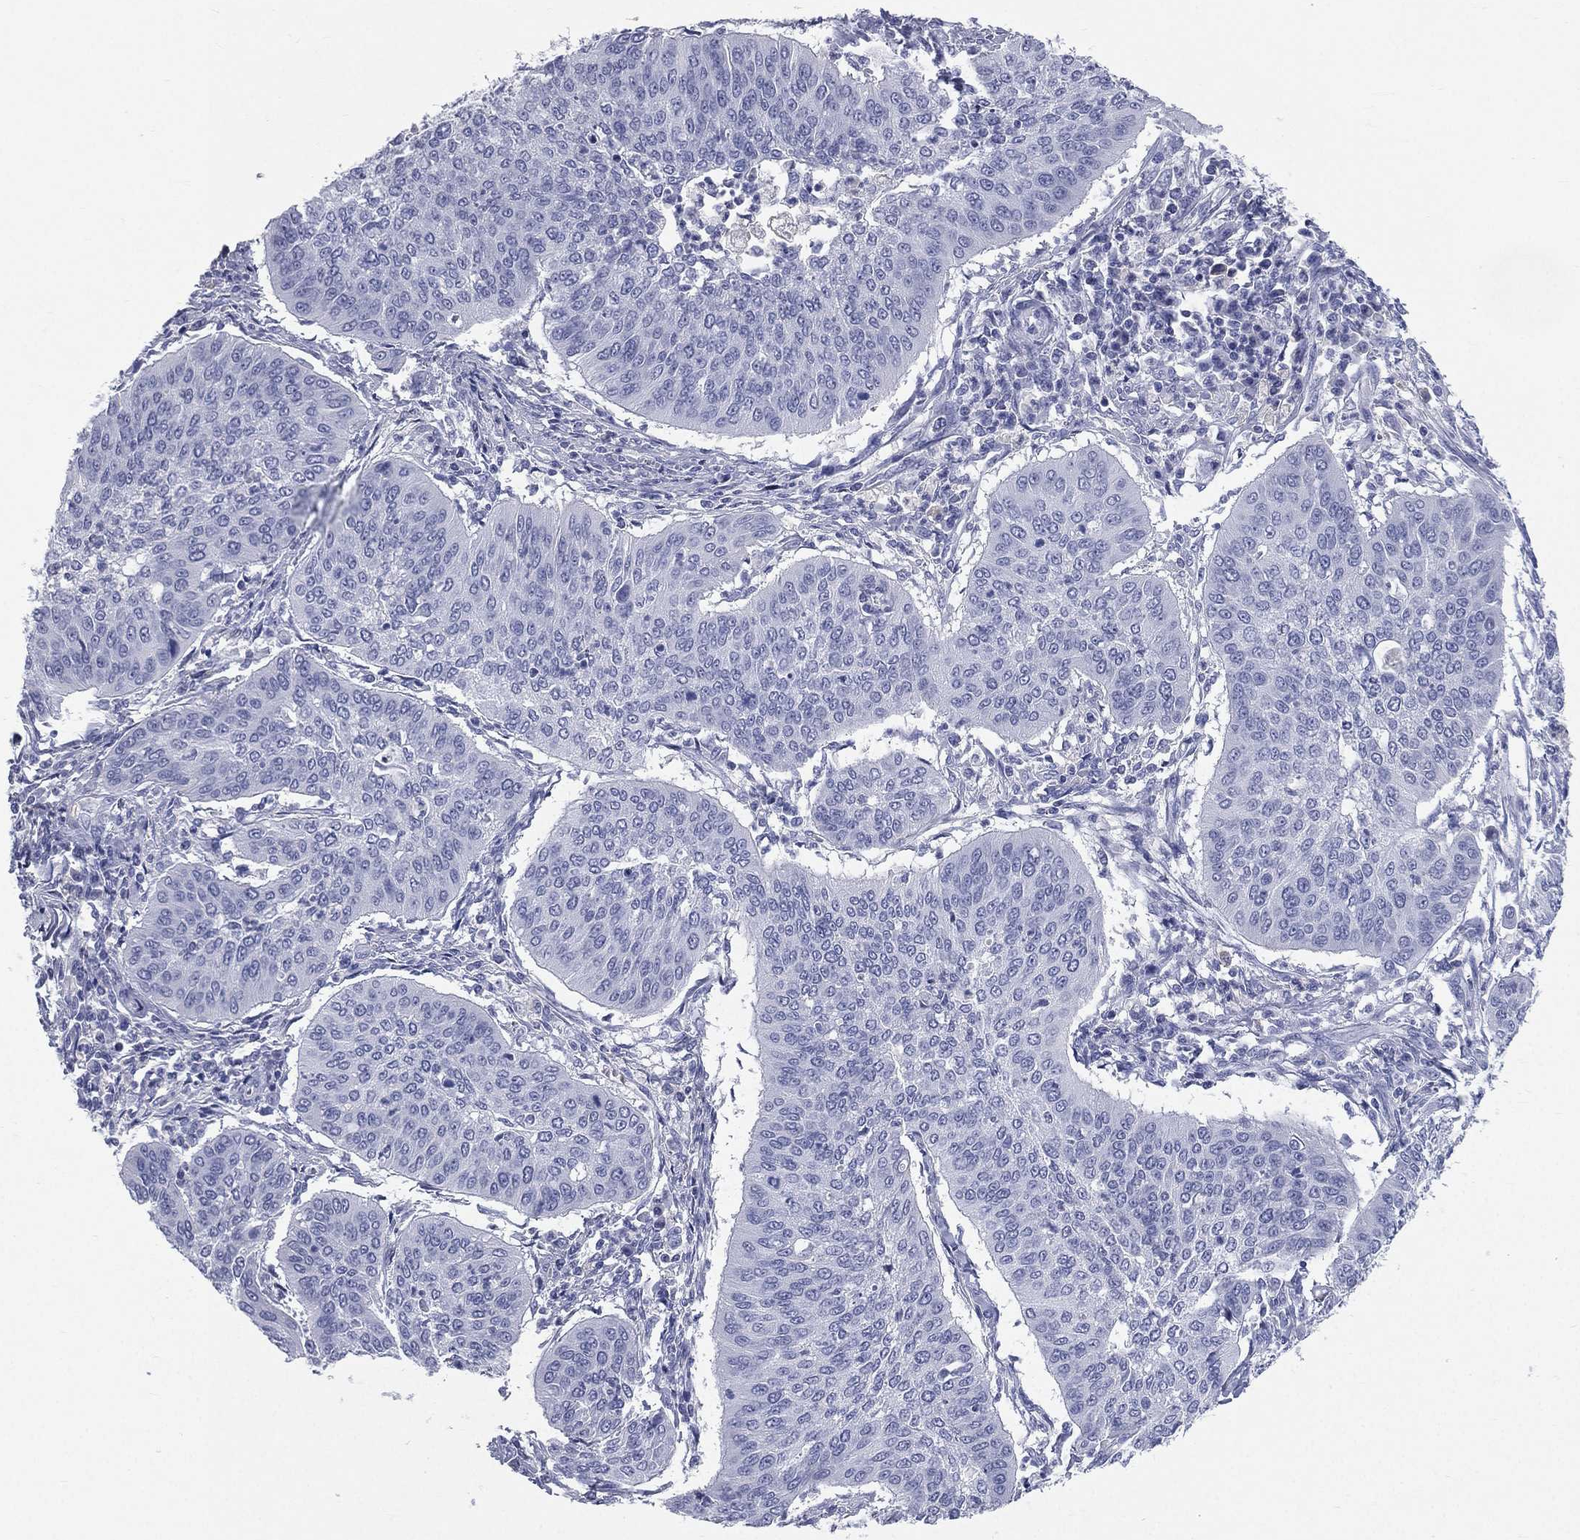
{"staining": {"intensity": "negative", "quantity": "none", "location": "none"}, "tissue": "cervical cancer", "cell_type": "Tumor cells", "image_type": "cancer", "snomed": [{"axis": "morphology", "description": "Normal tissue, NOS"}, {"axis": "morphology", "description": "Squamous cell carcinoma, NOS"}, {"axis": "topography", "description": "Cervix"}], "caption": "Immunohistochemistry of squamous cell carcinoma (cervical) reveals no positivity in tumor cells.", "gene": "HP", "patient": {"sex": "female", "age": 39}}